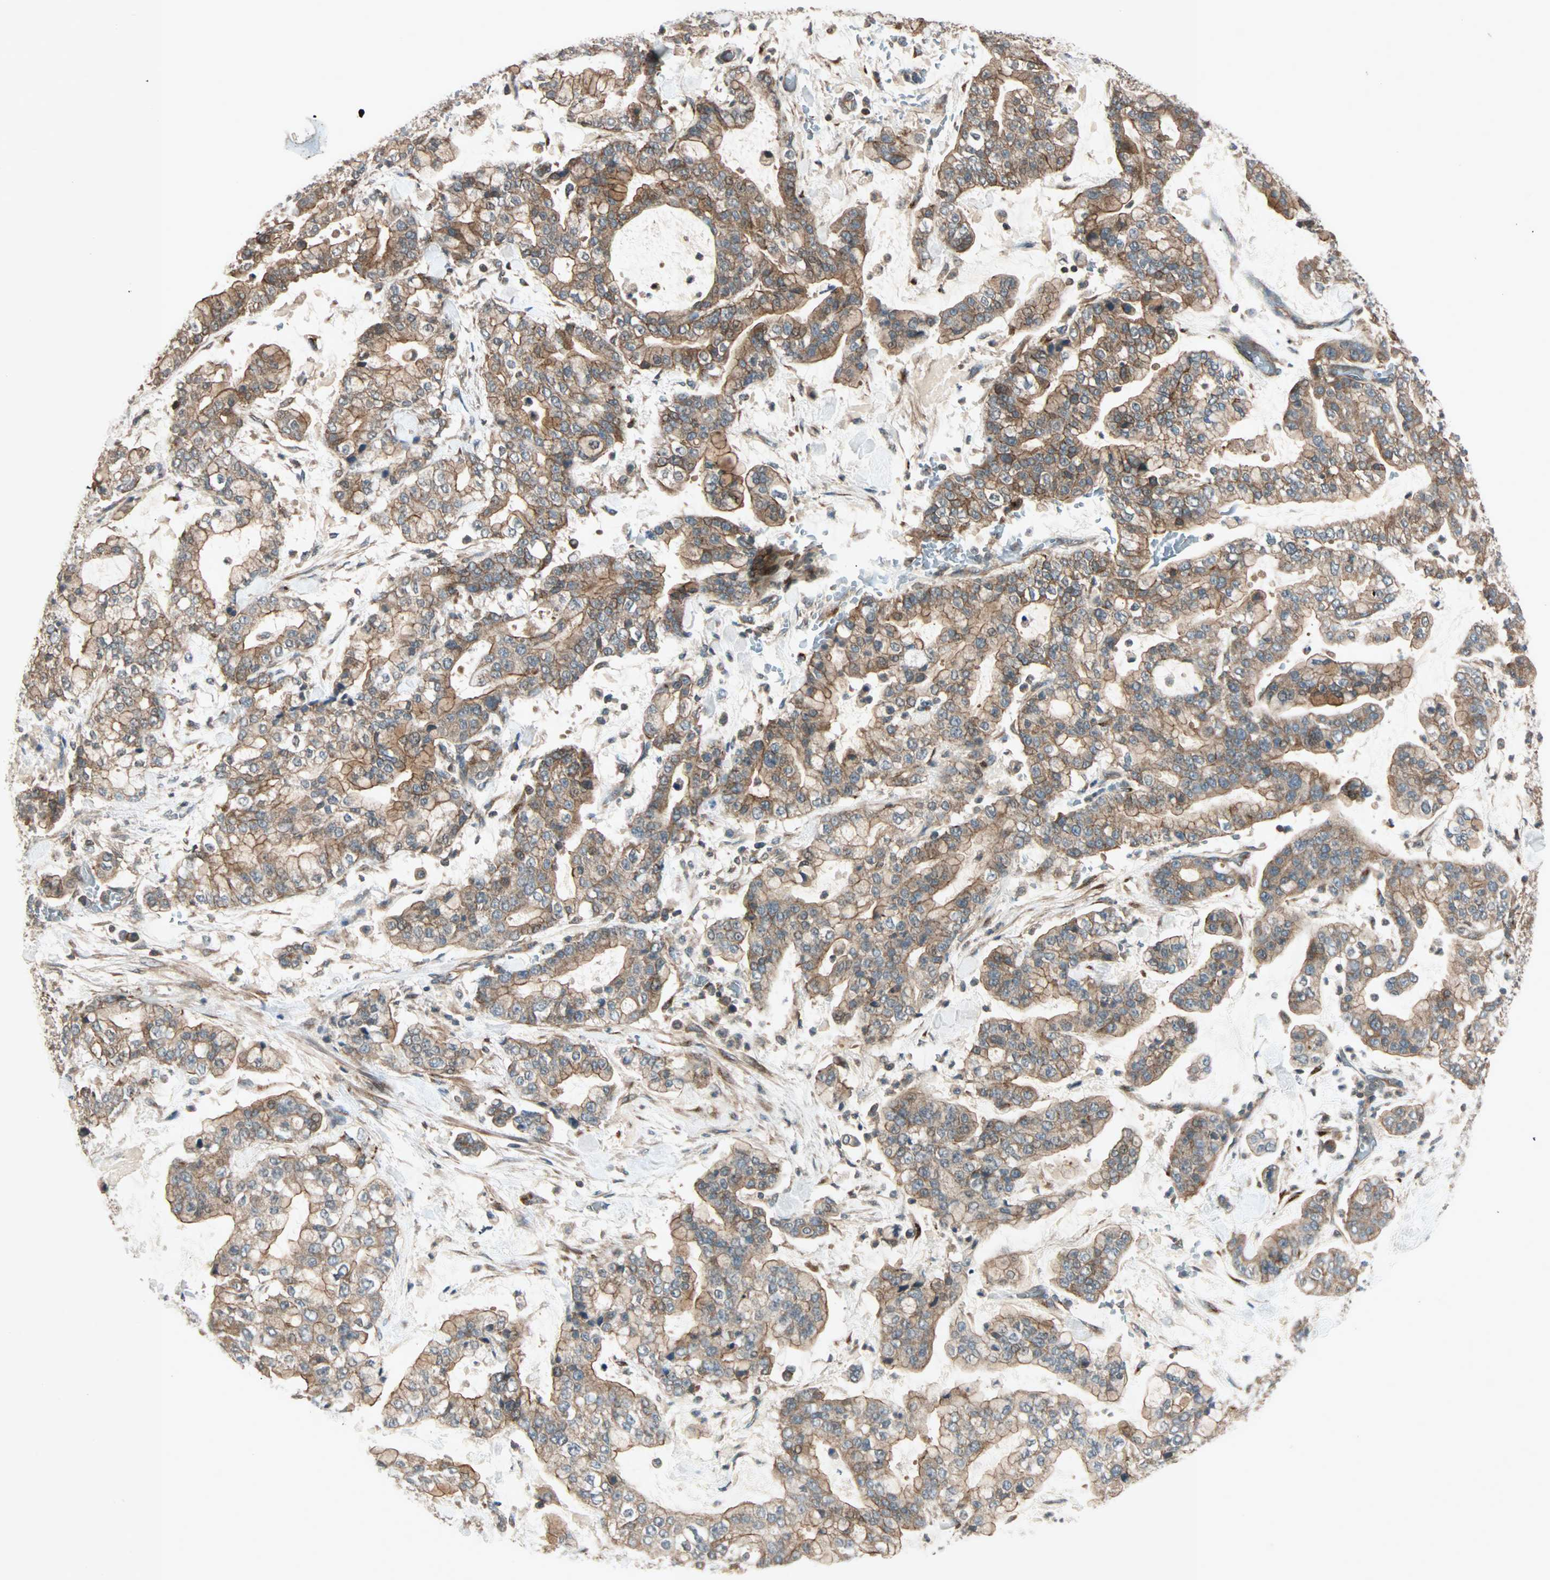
{"staining": {"intensity": "moderate", "quantity": ">75%", "location": "cytoplasmic/membranous"}, "tissue": "stomach cancer", "cell_type": "Tumor cells", "image_type": "cancer", "snomed": [{"axis": "morphology", "description": "Normal tissue, NOS"}, {"axis": "morphology", "description": "Adenocarcinoma, NOS"}, {"axis": "topography", "description": "Stomach, upper"}, {"axis": "topography", "description": "Stomach"}], "caption": "Human adenocarcinoma (stomach) stained with a brown dye exhibits moderate cytoplasmic/membranous positive expression in approximately >75% of tumor cells.", "gene": "MAP3K21", "patient": {"sex": "male", "age": 76}}